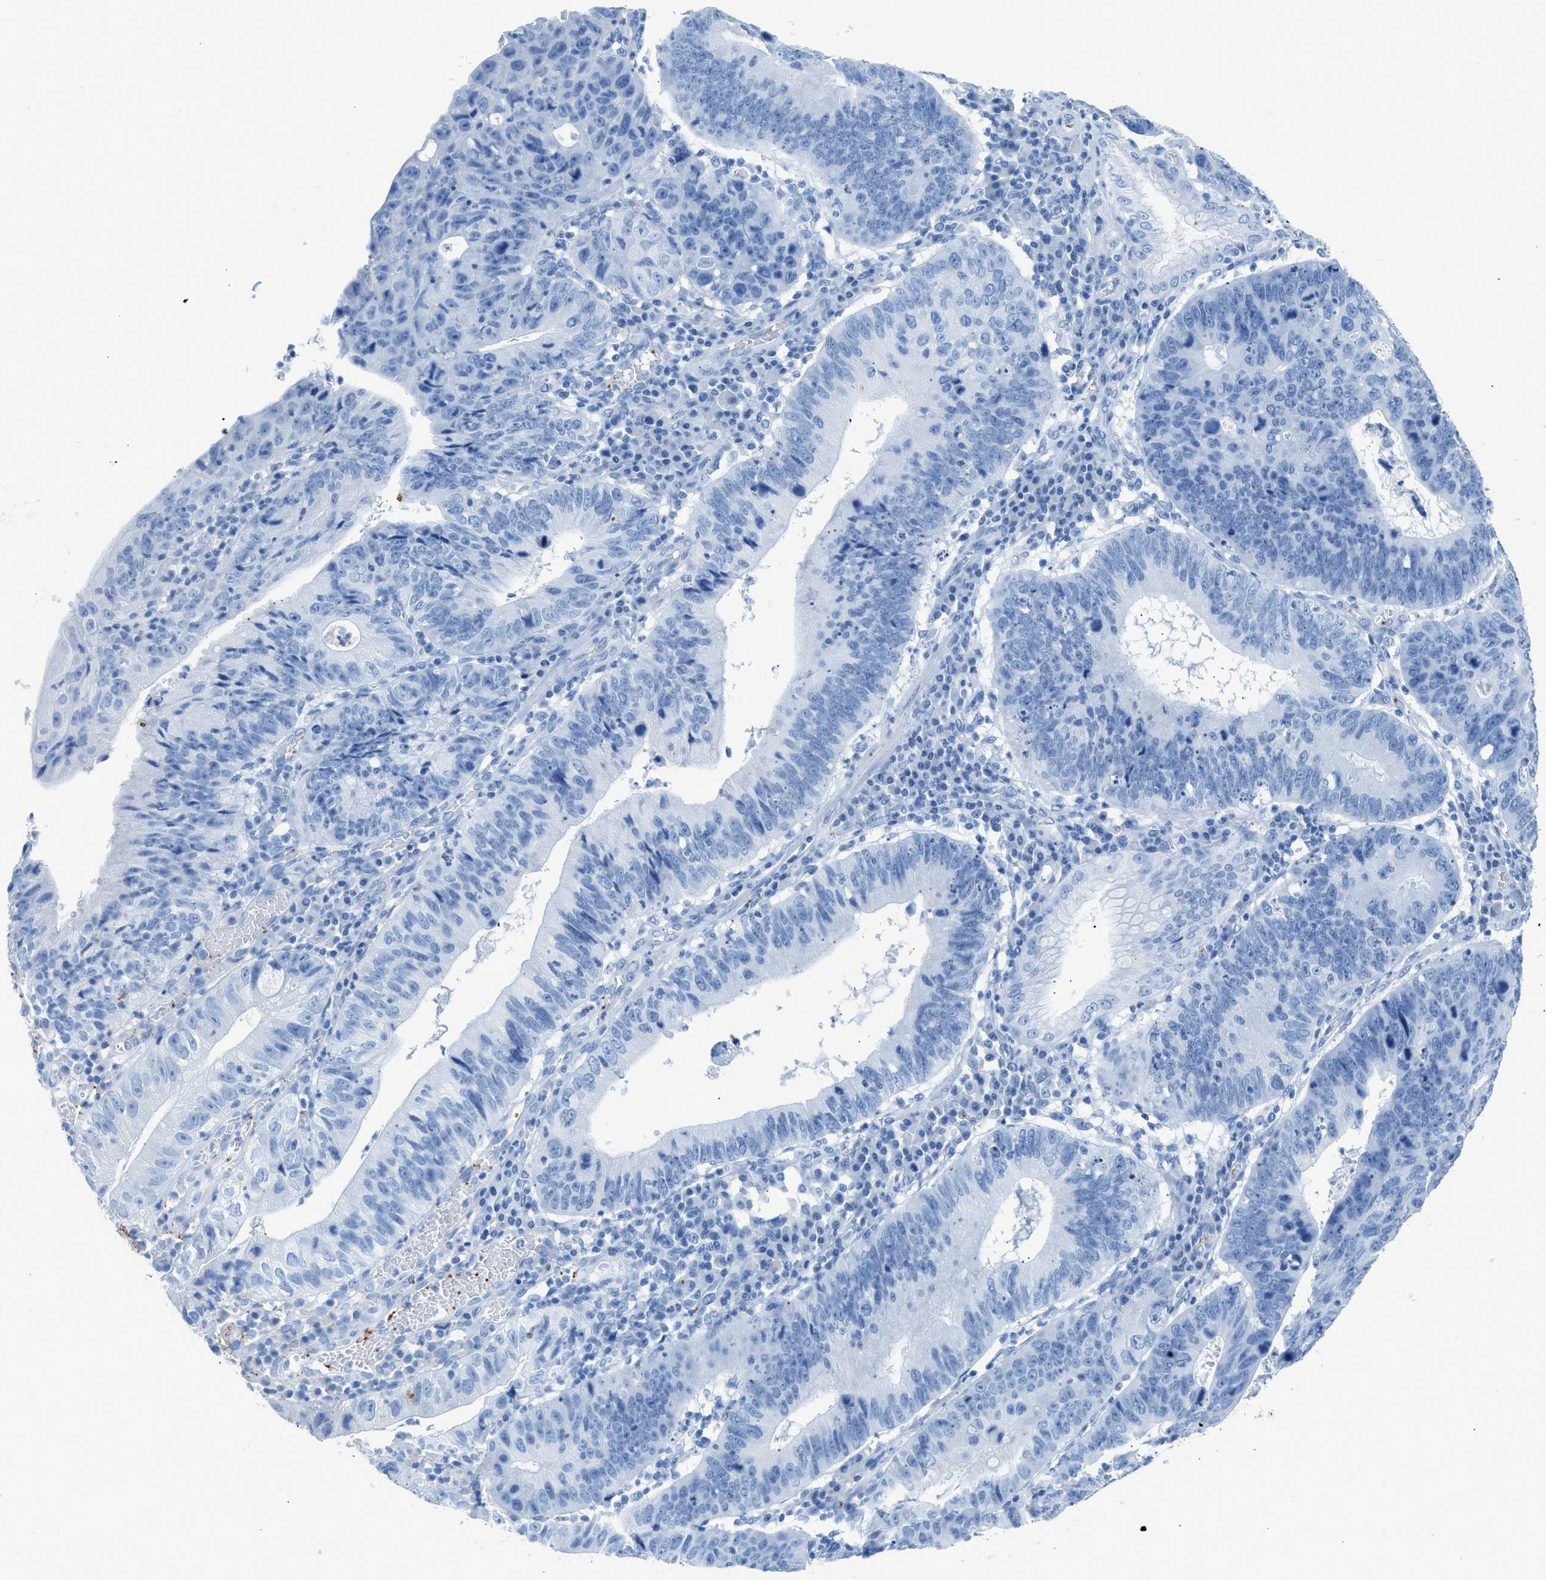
{"staining": {"intensity": "negative", "quantity": "none", "location": "none"}, "tissue": "stomach cancer", "cell_type": "Tumor cells", "image_type": "cancer", "snomed": [{"axis": "morphology", "description": "Adenocarcinoma, NOS"}, {"axis": "topography", "description": "Stomach"}], "caption": "This is an immunohistochemistry image of human stomach cancer. There is no positivity in tumor cells.", "gene": "FAIM2", "patient": {"sex": "male", "age": 59}}